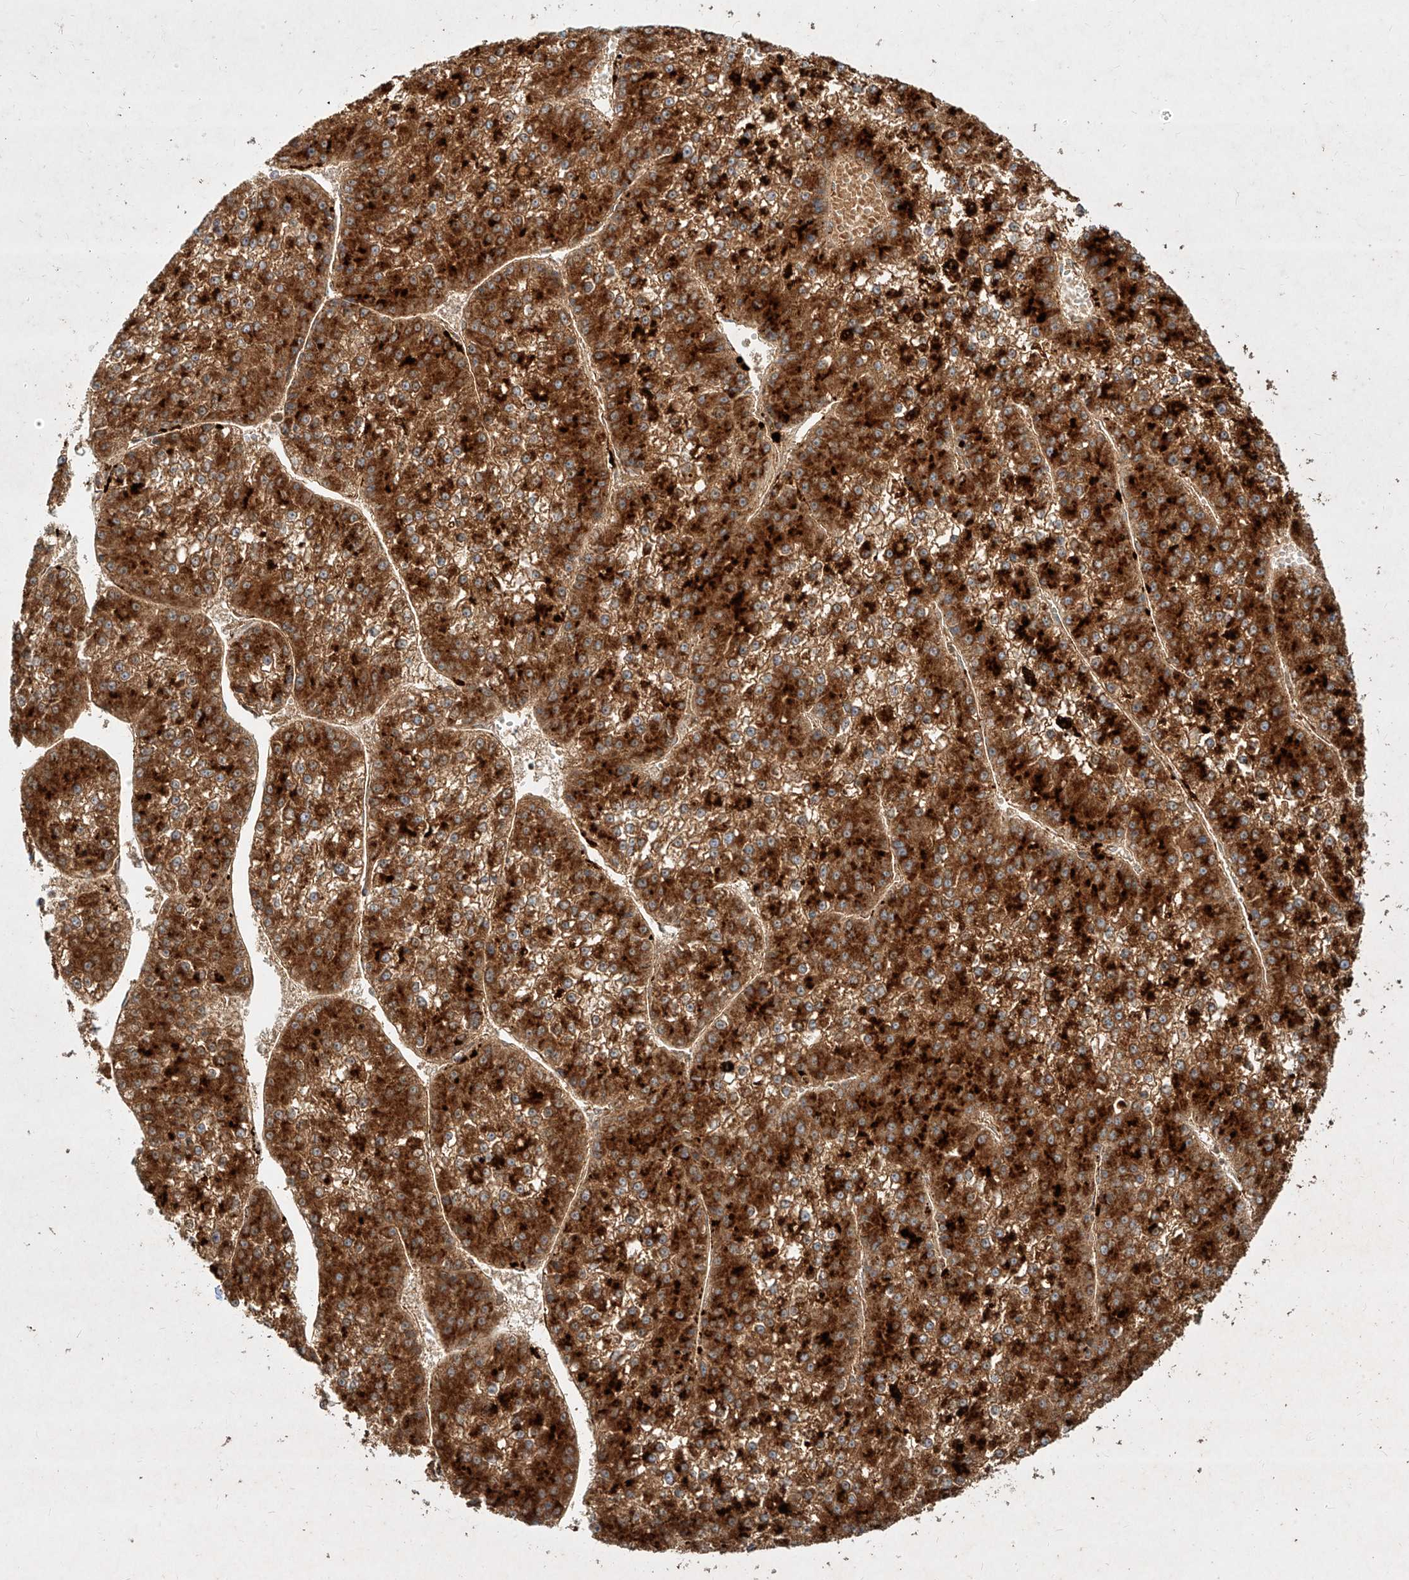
{"staining": {"intensity": "strong", "quantity": ">75%", "location": "cytoplasmic/membranous"}, "tissue": "liver cancer", "cell_type": "Tumor cells", "image_type": "cancer", "snomed": [{"axis": "morphology", "description": "Carcinoma, Hepatocellular, NOS"}, {"axis": "topography", "description": "Liver"}], "caption": "Protein positivity by IHC shows strong cytoplasmic/membranous expression in approximately >75% of tumor cells in liver cancer. The staining is performed using DAB (3,3'-diaminobenzidine) brown chromogen to label protein expression. The nuclei are counter-stained blue using hematoxylin.", "gene": "MTX2", "patient": {"sex": "female", "age": 73}}